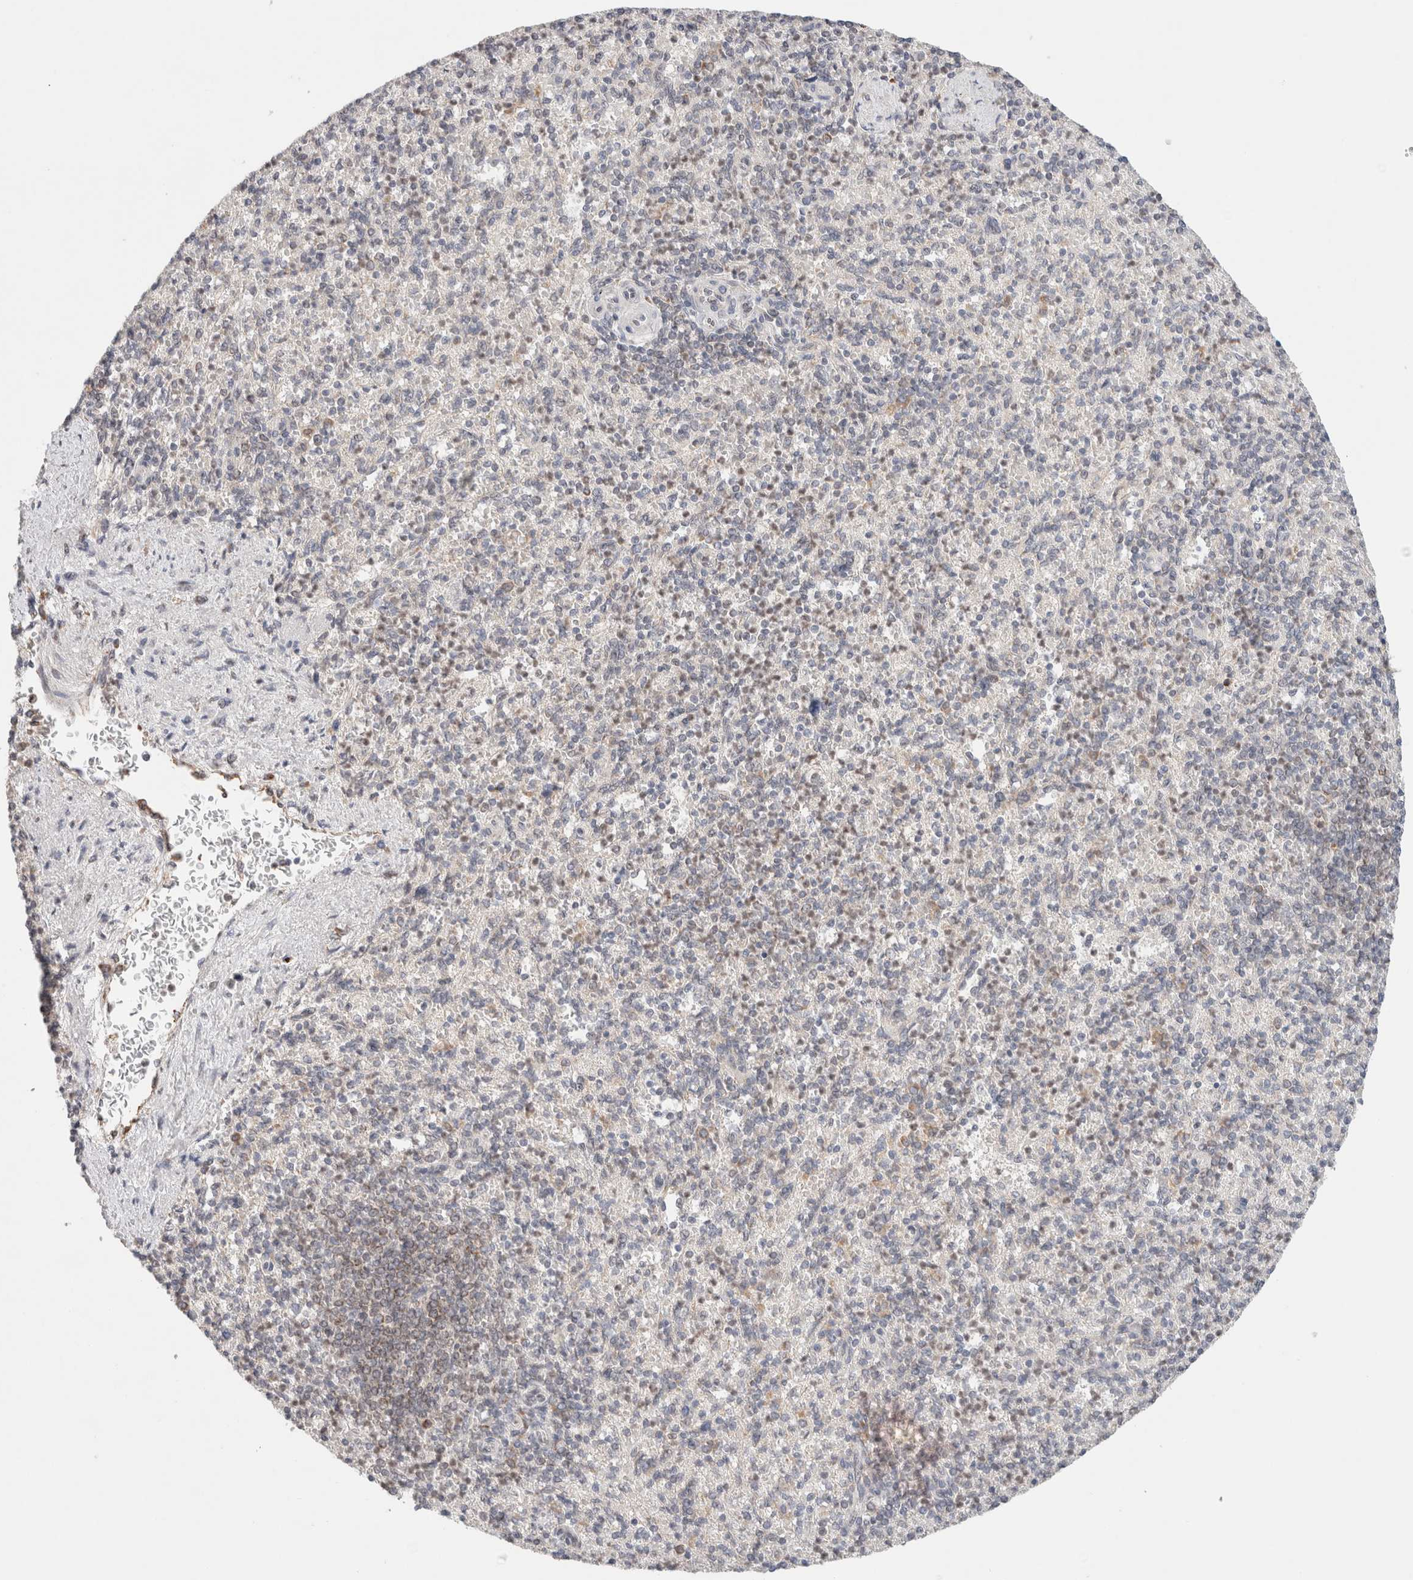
{"staining": {"intensity": "negative", "quantity": "none", "location": "none"}, "tissue": "spleen", "cell_type": "Cells in red pulp", "image_type": "normal", "snomed": [{"axis": "morphology", "description": "Normal tissue, NOS"}, {"axis": "topography", "description": "Spleen"}], "caption": "Protein analysis of normal spleen displays no significant expression in cells in red pulp.", "gene": "ERI3", "patient": {"sex": "female", "age": 74}}